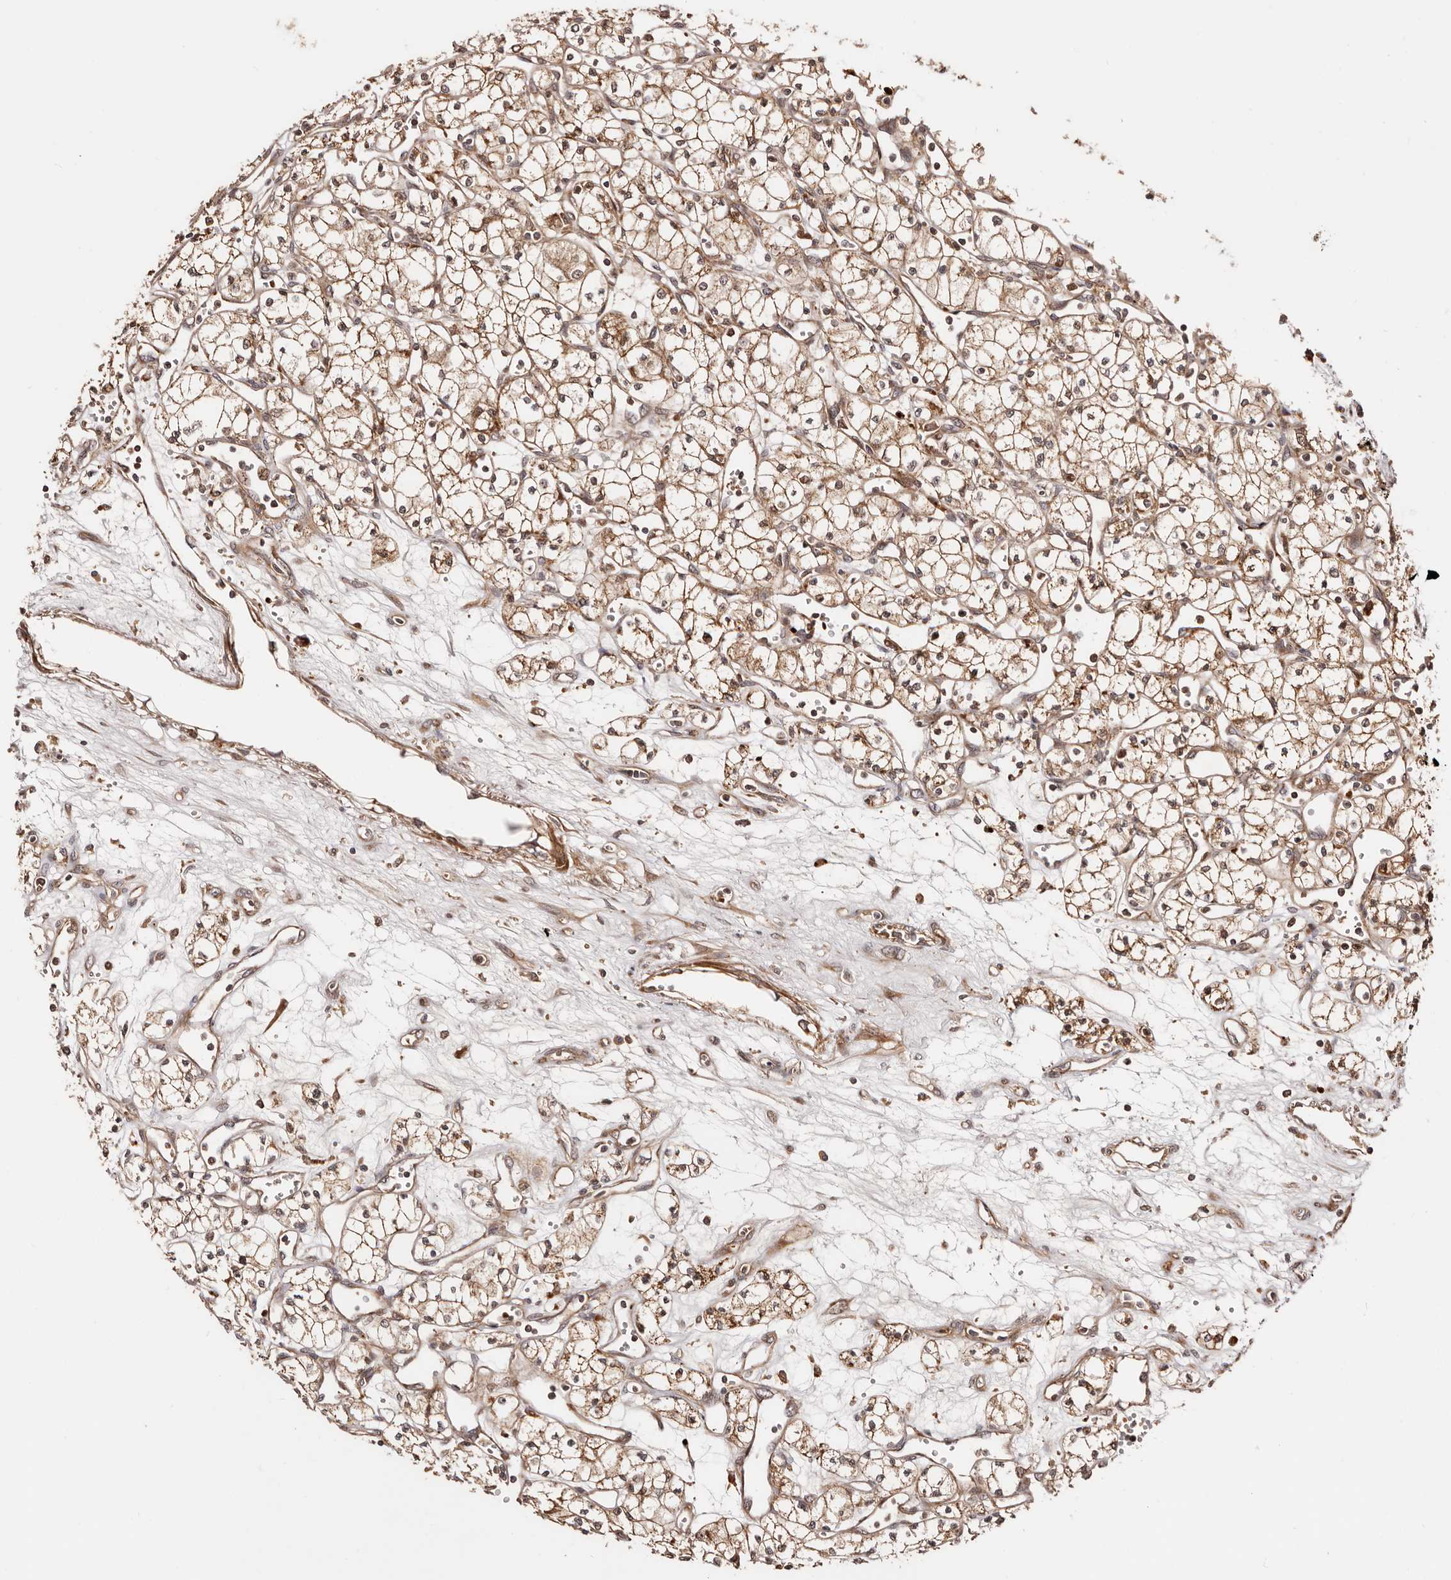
{"staining": {"intensity": "moderate", "quantity": ">75%", "location": "cytoplasmic/membranous,nuclear"}, "tissue": "renal cancer", "cell_type": "Tumor cells", "image_type": "cancer", "snomed": [{"axis": "morphology", "description": "Adenocarcinoma, NOS"}, {"axis": "topography", "description": "Kidney"}], "caption": "DAB immunohistochemical staining of human renal adenocarcinoma reveals moderate cytoplasmic/membranous and nuclear protein expression in approximately >75% of tumor cells.", "gene": "PTPN22", "patient": {"sex": "male", "age": 59}}